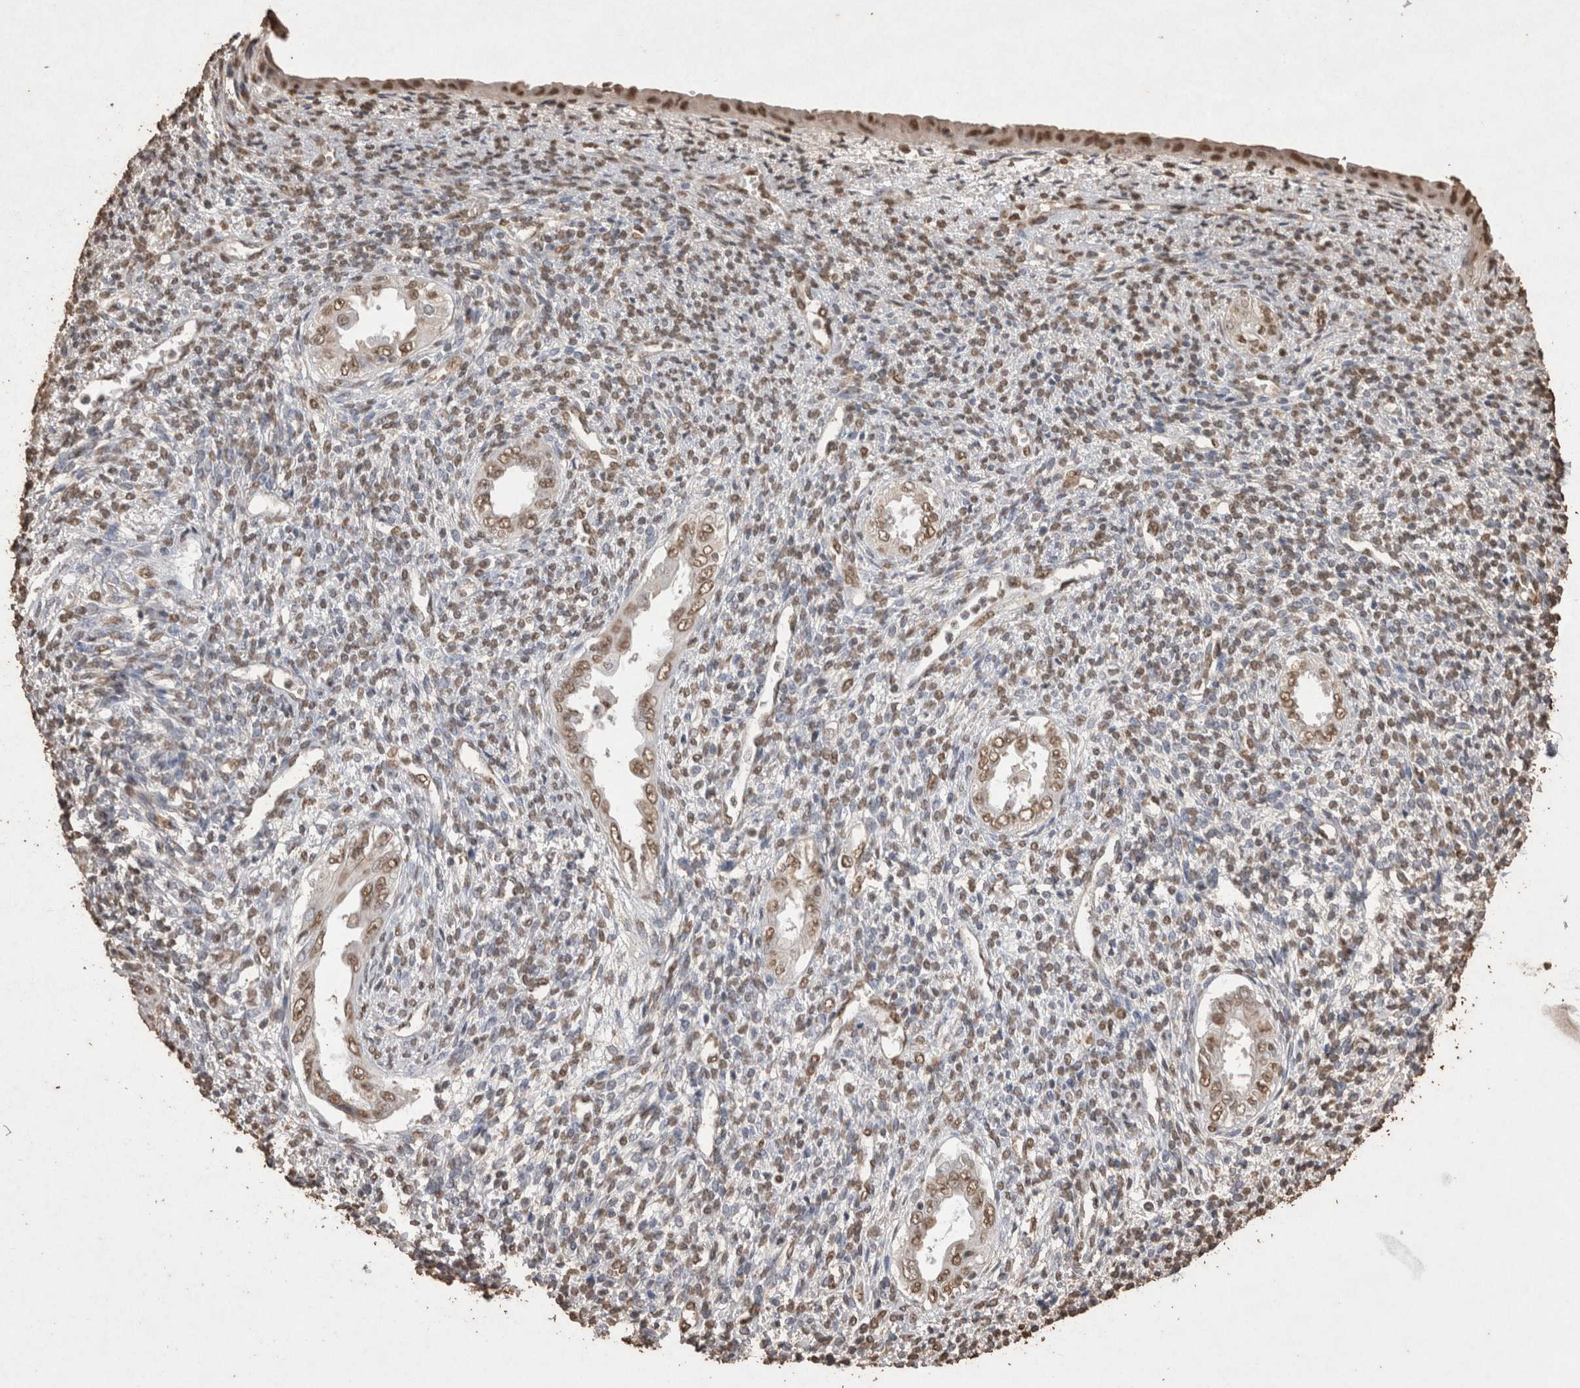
{"staining": {"intensity": "moderate", "quantity": "25%-75%", "location": "nuclear"}, "tissue": "endometrium", "cell_type": "Cells in endometrial stroma", "image_type": "normal", "snomed": [{"axis": "morphology", "description": "Normal tissue, NOS"}, {"axis": "topography", "description": "Endometrium"}], "caption": "Cells in endometrial stroma demonstrate medium levels of moderate nuclear expression in approximately 25%-75% of cells in normal endometrium.", "gene": "POU5F1", "patient": {"sex": "female", "age": 66}}